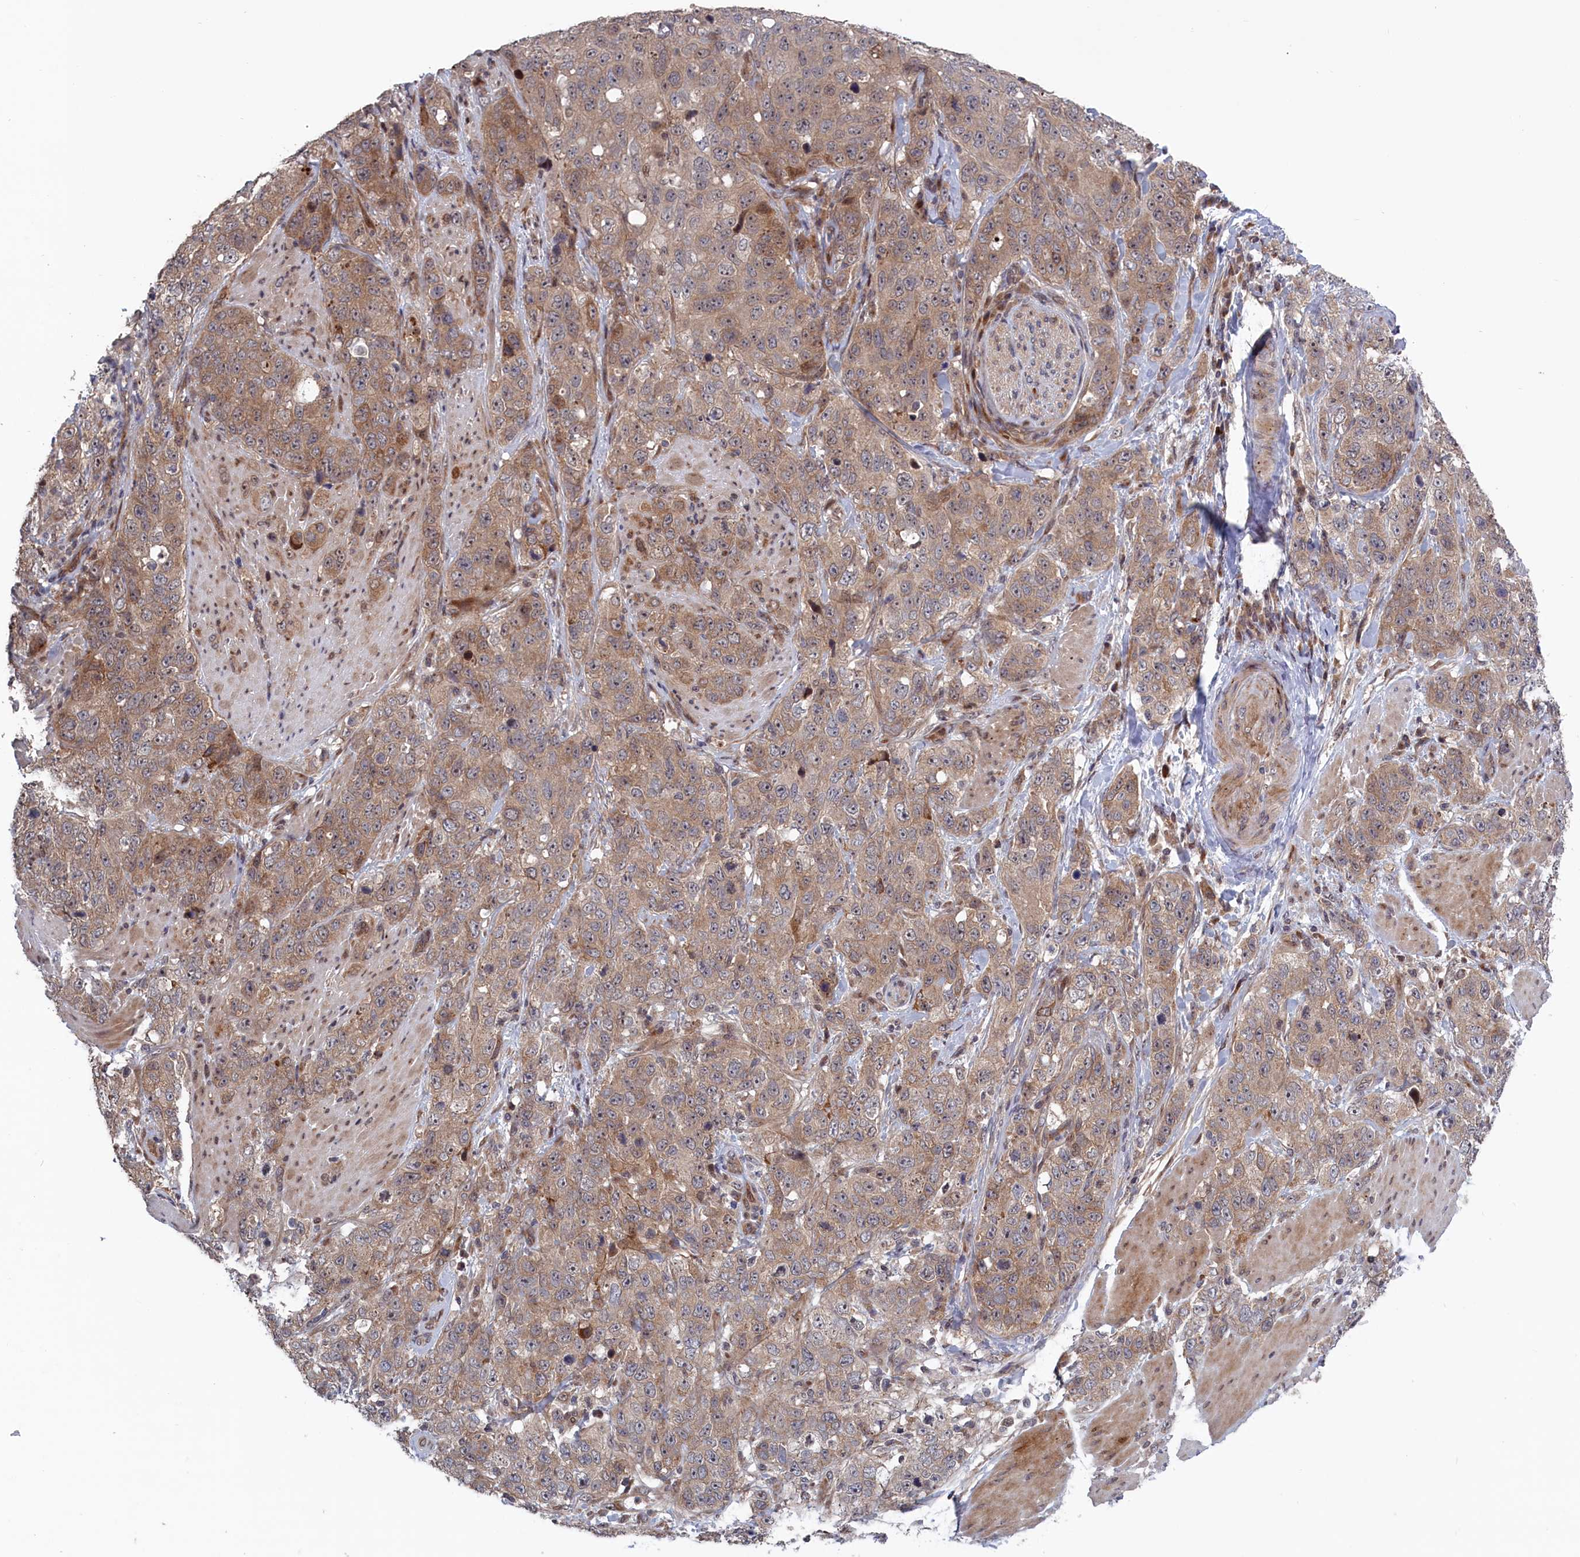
{"staining": {"intensity": "weak", "quantity": ">75%", "location": "cytoplasmic/membranous"}, "tissue": "stomach cancer", "cell_type": "Tumor cells", "image_type": "cancer", "snomed": [{"axis": "morphology", "description": "Adenocarcinoma, NOS"}, {"axis": "topography", "description": "Stomach"}], "caption": "IHC image of neoplastic tissue: human stomach cancer stained using IHC displays low levels of weak protein expression localized specifically in the cytoplasmic/membranous of tumor cells, appearing as a cytoplasmic/membranous brown color.", "gene": "LSG1", "patient": {"sex": "male", "age": 48}}